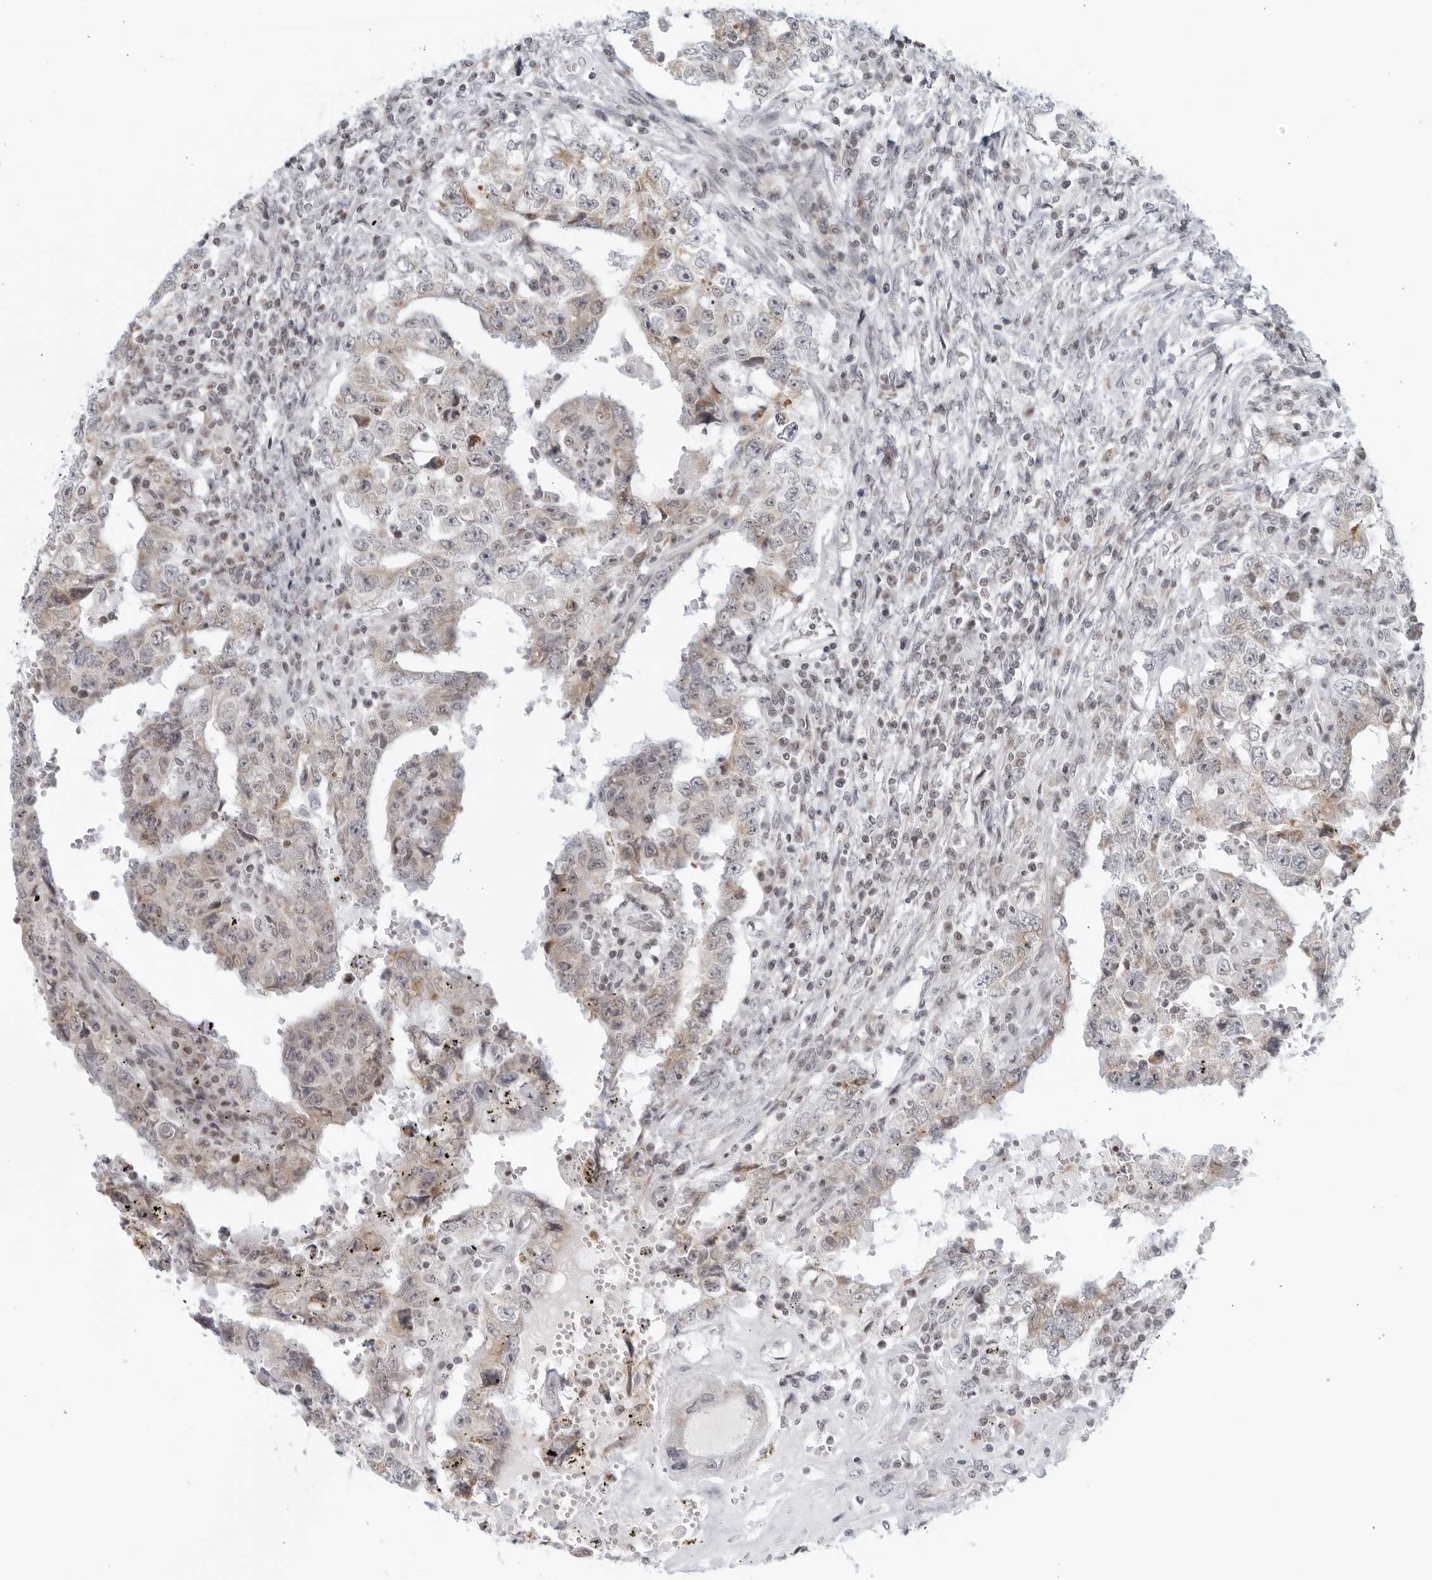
{"staining": {"intensity": "weak", "quantity": "<25%", "location": "cytoplasmic/membranous"}, "tissue": "testis cancer", "cell_type": "Tumor cells", "image_type": "cancer", "snomed": [{"axis": "morphology", "description": "Carcinoma, Embryonal, NOS"}, {"axis": "topography", "description": "Testis"}], "caption": "High power microscopy histopathology image of an immunohistochemistry (IHC) photomicrograph of embryonal carcinoma (testis), revealing no significant expression in tumor cells. Nuclei are stained in blue.", "gene": "RAB11FIP3", "patient": {"sex": "male", "age": 26}}